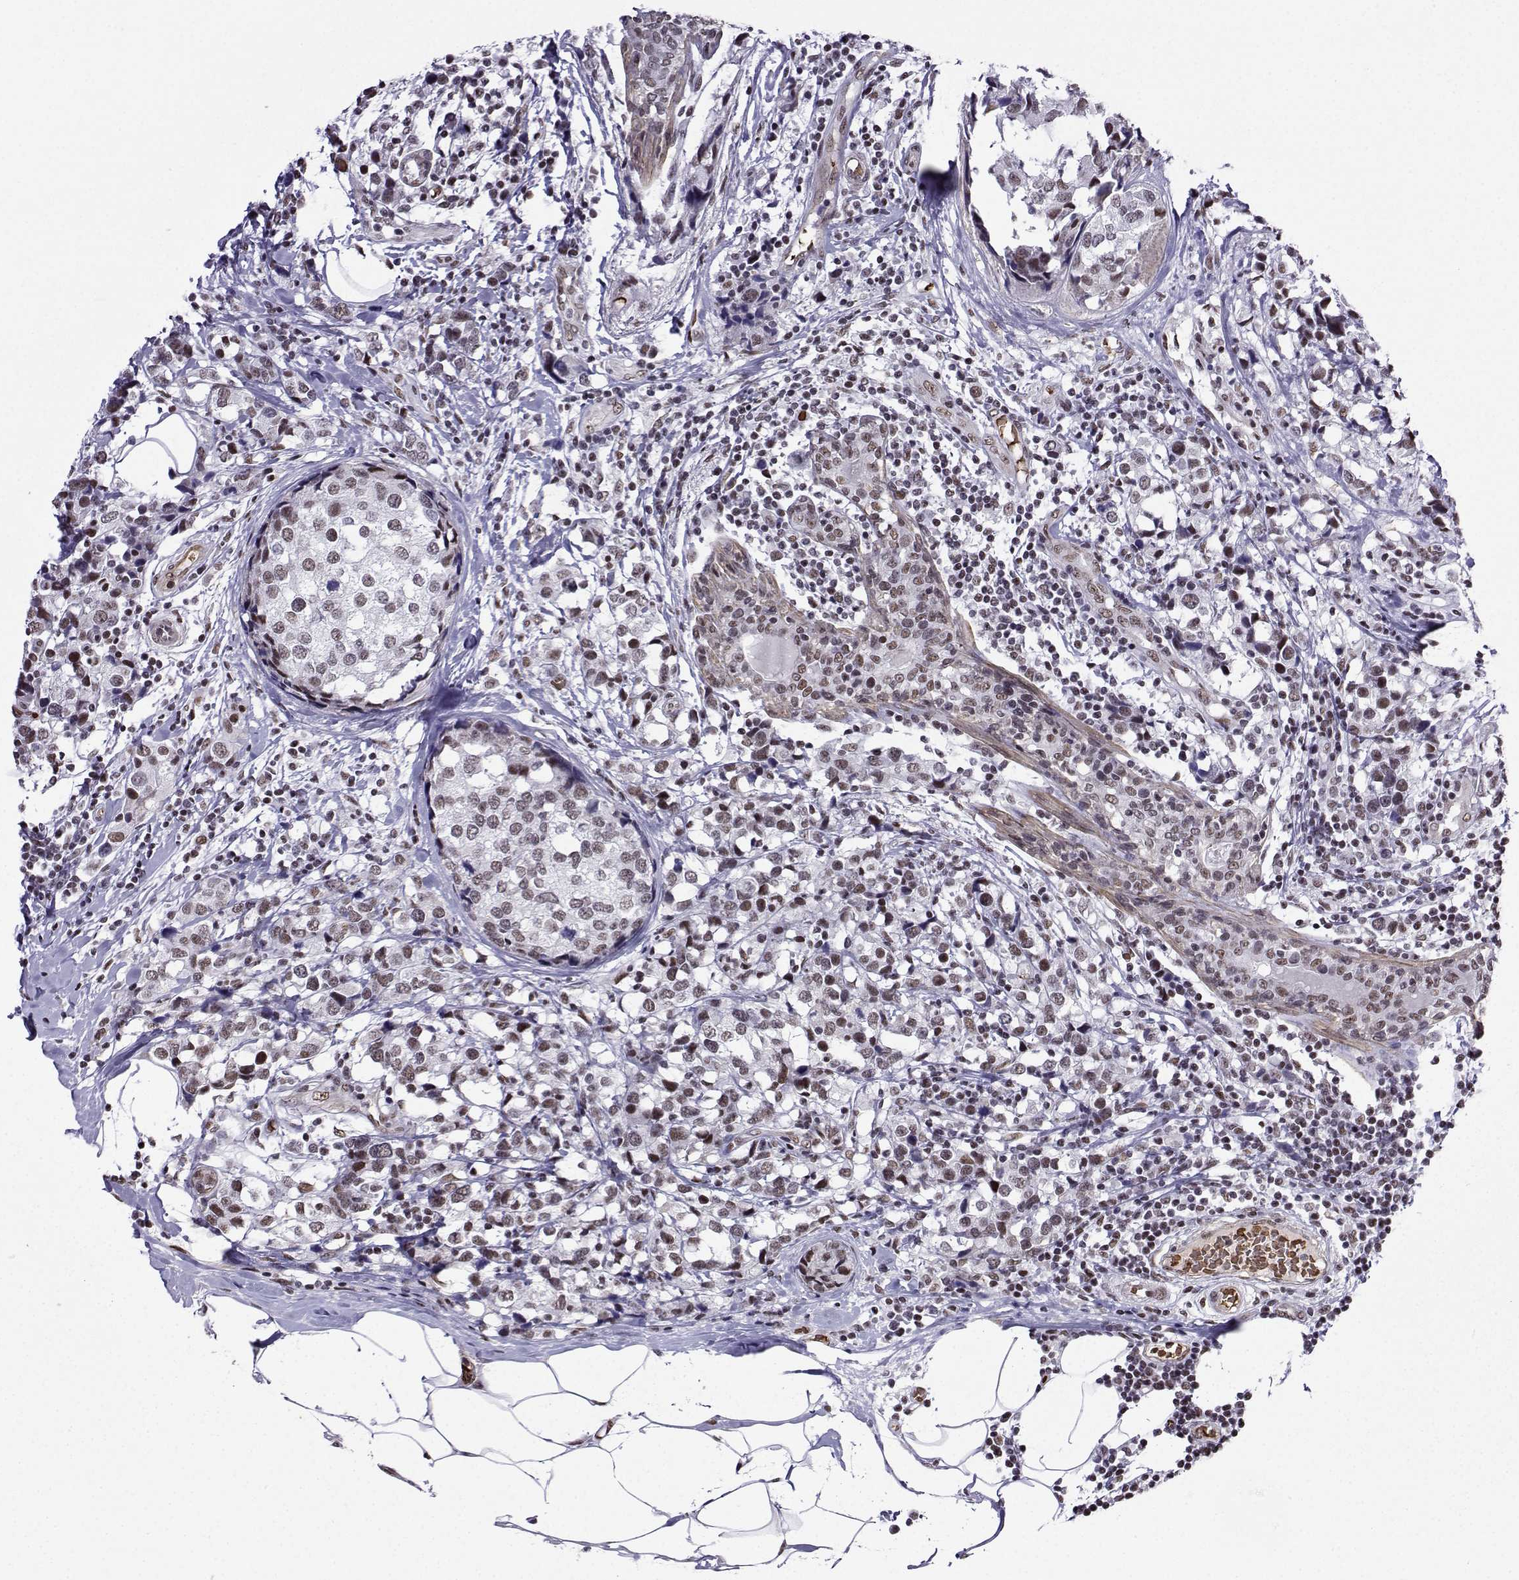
{"staining": {"intensity": "weak", "quantity": "25%-75%", "location": "nuclear"}, "tissue": "breast cancer", "cell_type": "Tumor cells", "image_type": "cancer", "snomed": [{"axis": "morphology", "description": "Lobular carcinoma"}, {"axis": "topography", "description": "Breast"}], "caption": "About 25%-75% of tumor cells in breast lobular carcinoma reveal weak nuclear protein staining as visualized by brown immunohistochemical staining.", "gene": "CCNK", "patient": {"sex": "female", "age": 59}}